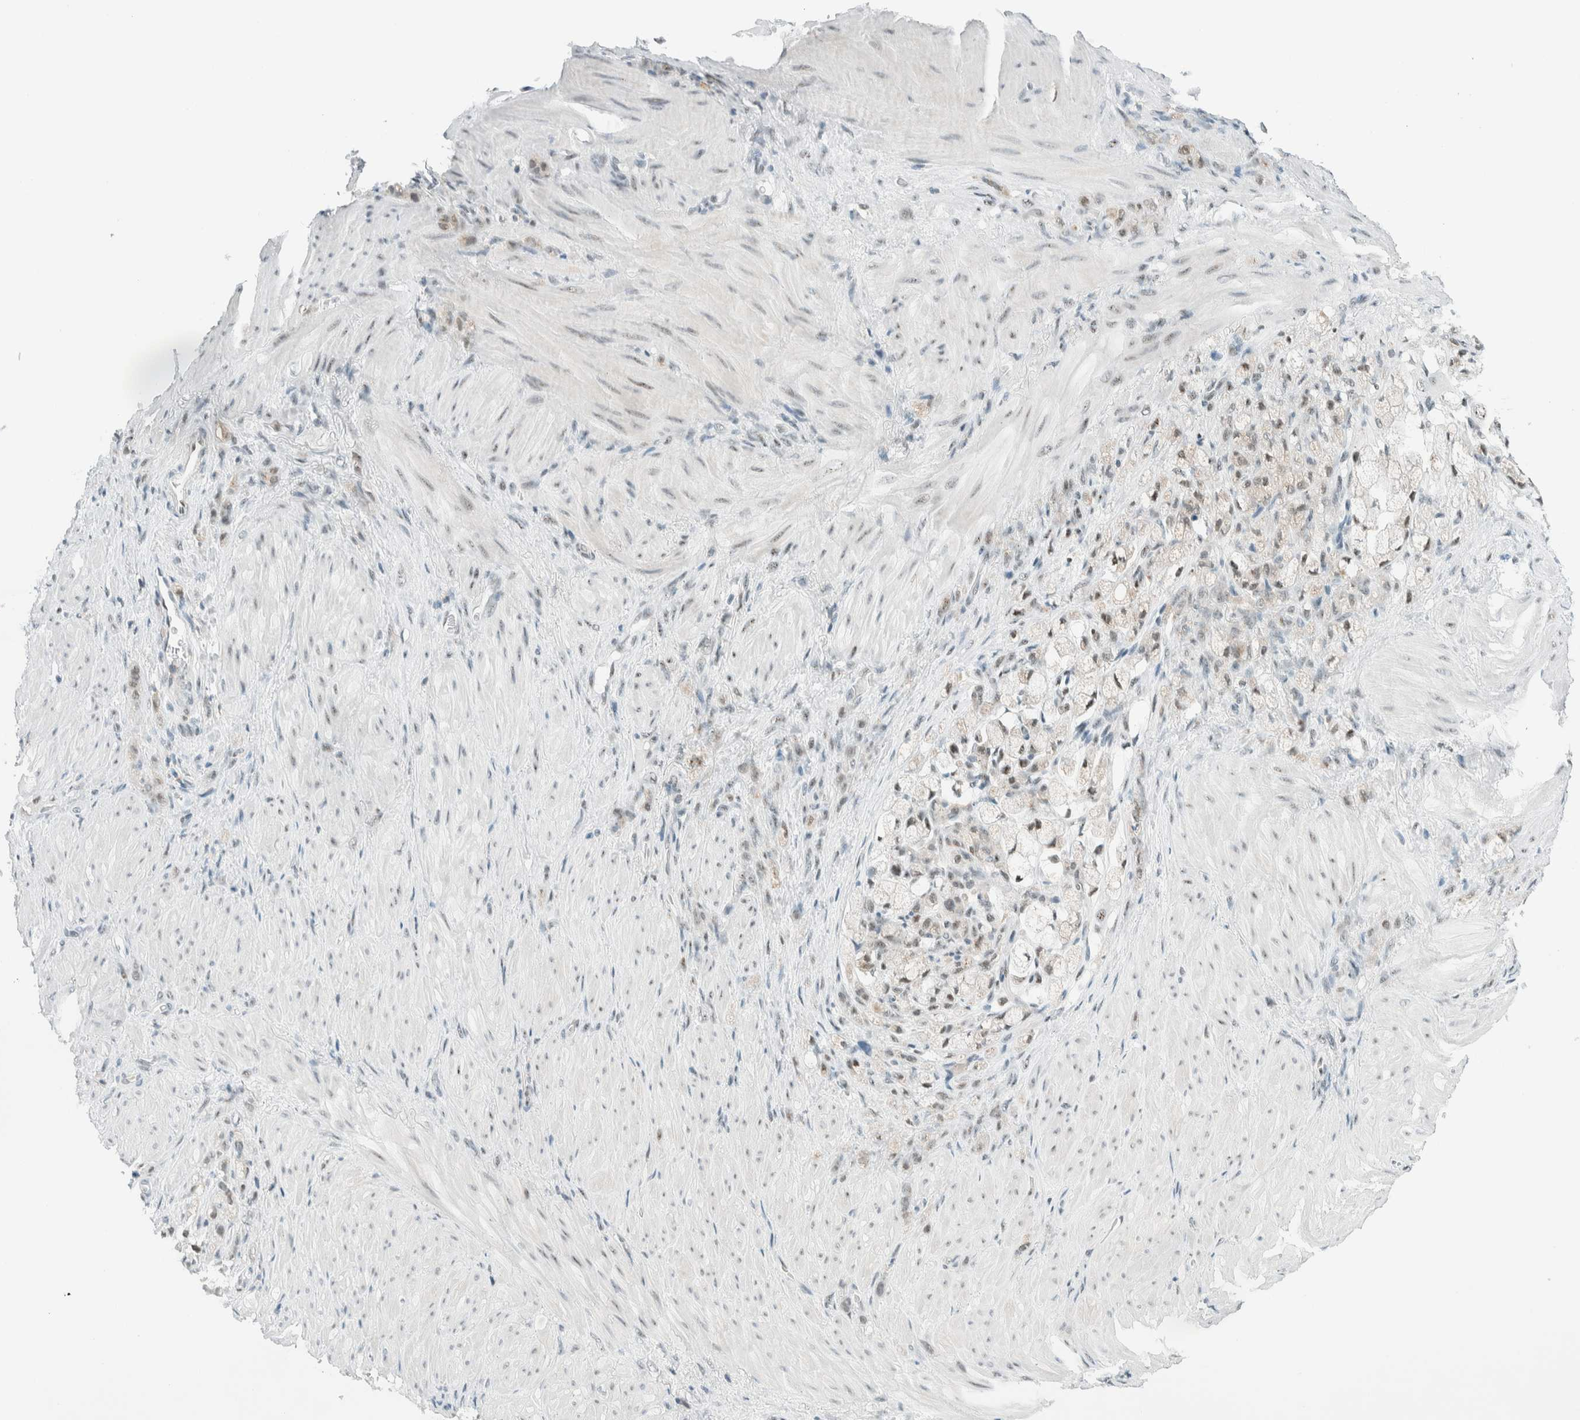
{"staining": {"intensity": "weak", "quantity": "25%-75%", "location": "nuclear"}, "tissue": "stomach cancer", "cell_type": "Tumor cells", "image_type": "cancer", "snomed": [{"axis": "morphology", "description": "Normal tissue, NOS"}, {"axis": "morphology", "description": "Adenocarcinoma, NOS"}, {"axis": "topography", "description": "Stomach"}], "caption": "Human adenocarcinoma (stomach) stained for a protein (brown) shows weak nuclear positive expression in approximately 25%-75% of tumor cells.", "gene": "CYSRT1", "patient": {"sex": "male", "age": 82}}